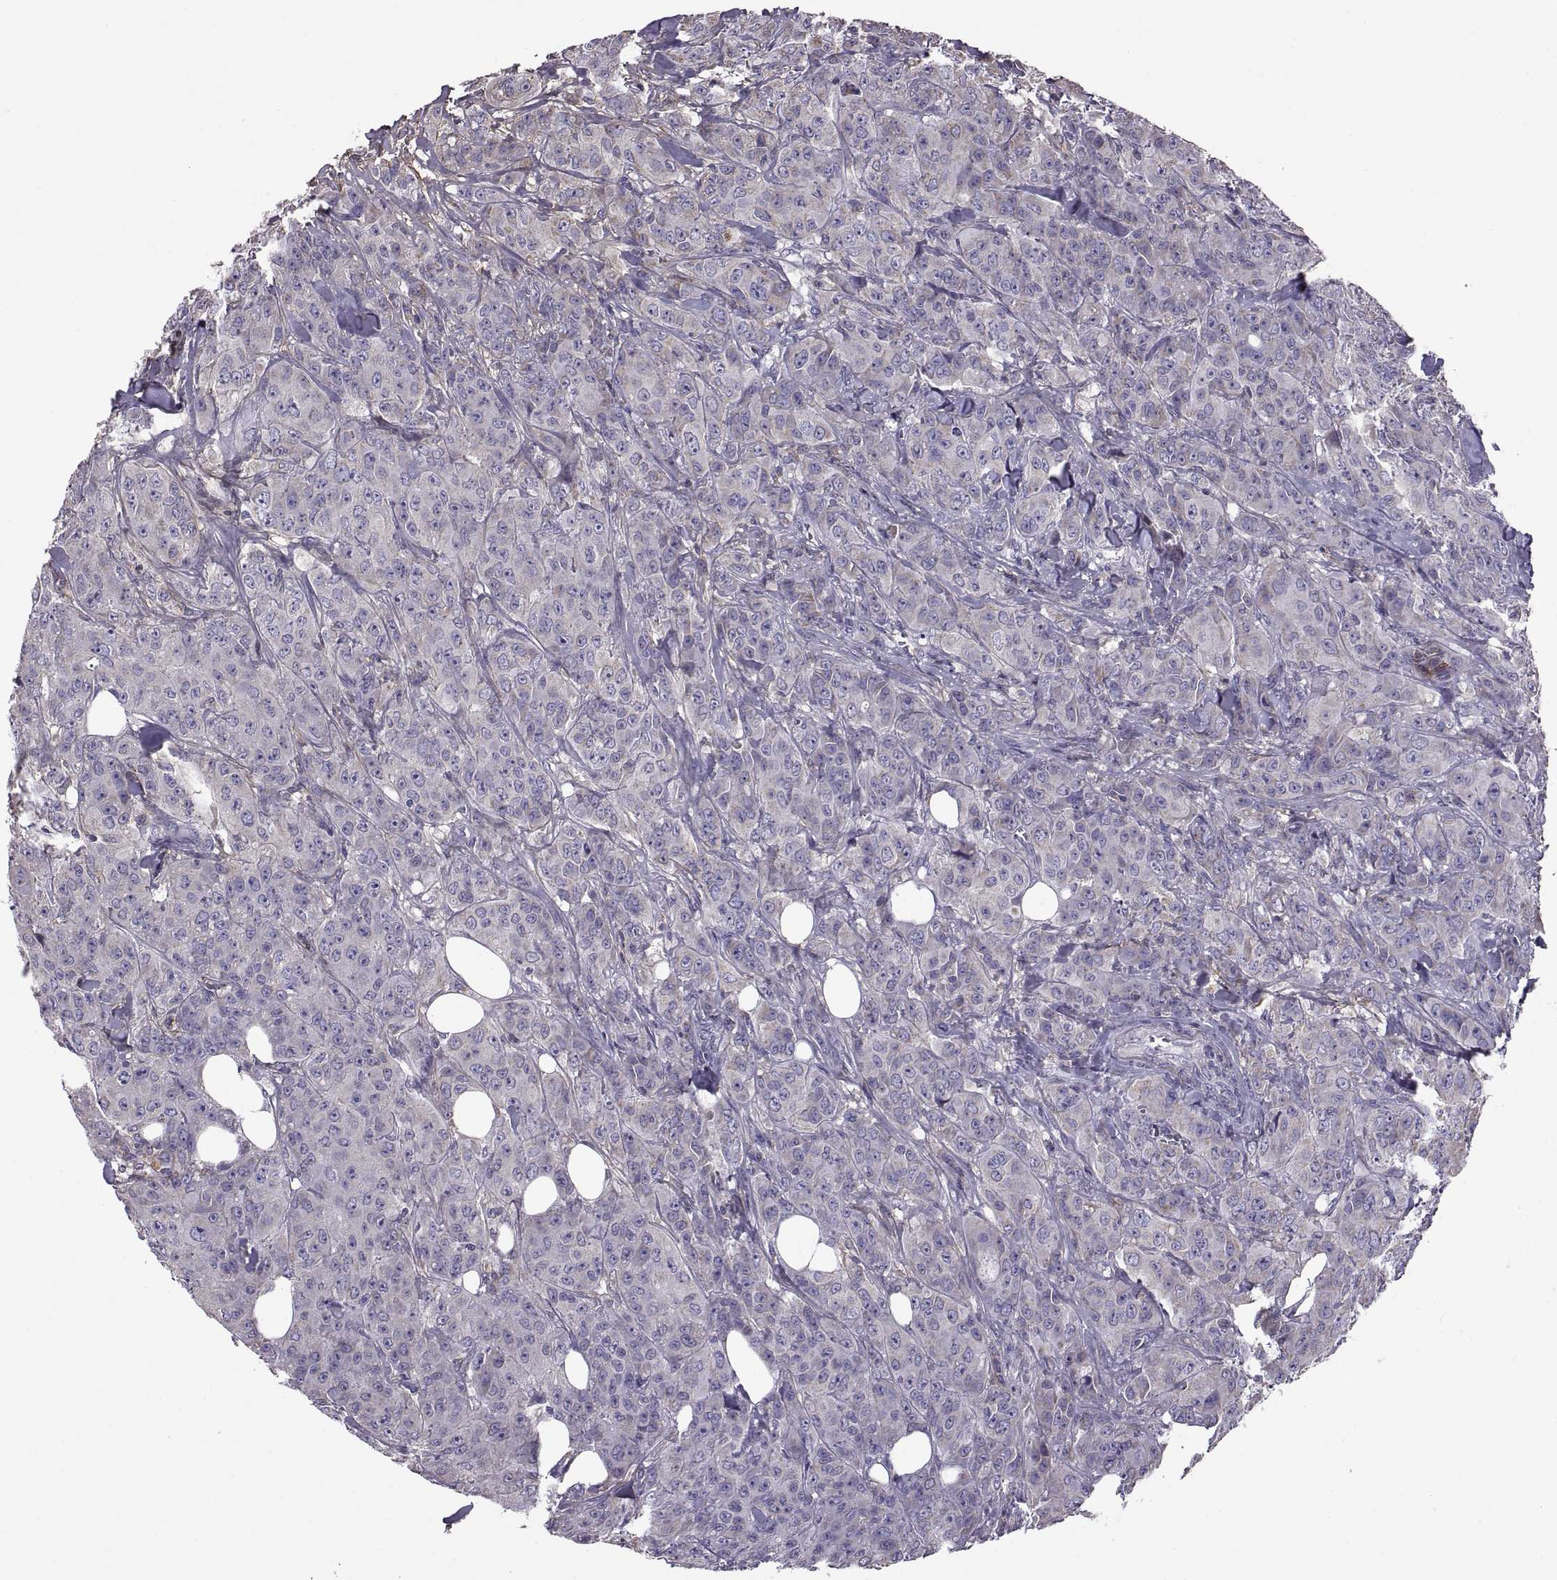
{"staining": {"intensity": "negative", "quantity": "none", "location": "none"}, "tissue": "breast cancer", "cell_type": "Tumor cells", "image_type": "cancer", "snomed": [{"axis": "morphology", "description": "Duct carcinoma"}, {"axis": "topography", "description": "Breast"}], "caption": "Breast cancer stained for a protein using immunohistochemistry (IHC) displays no staining tumor cells.", "gene": "EMILIN2", "patient": {"sex": "female", "age": 43}}